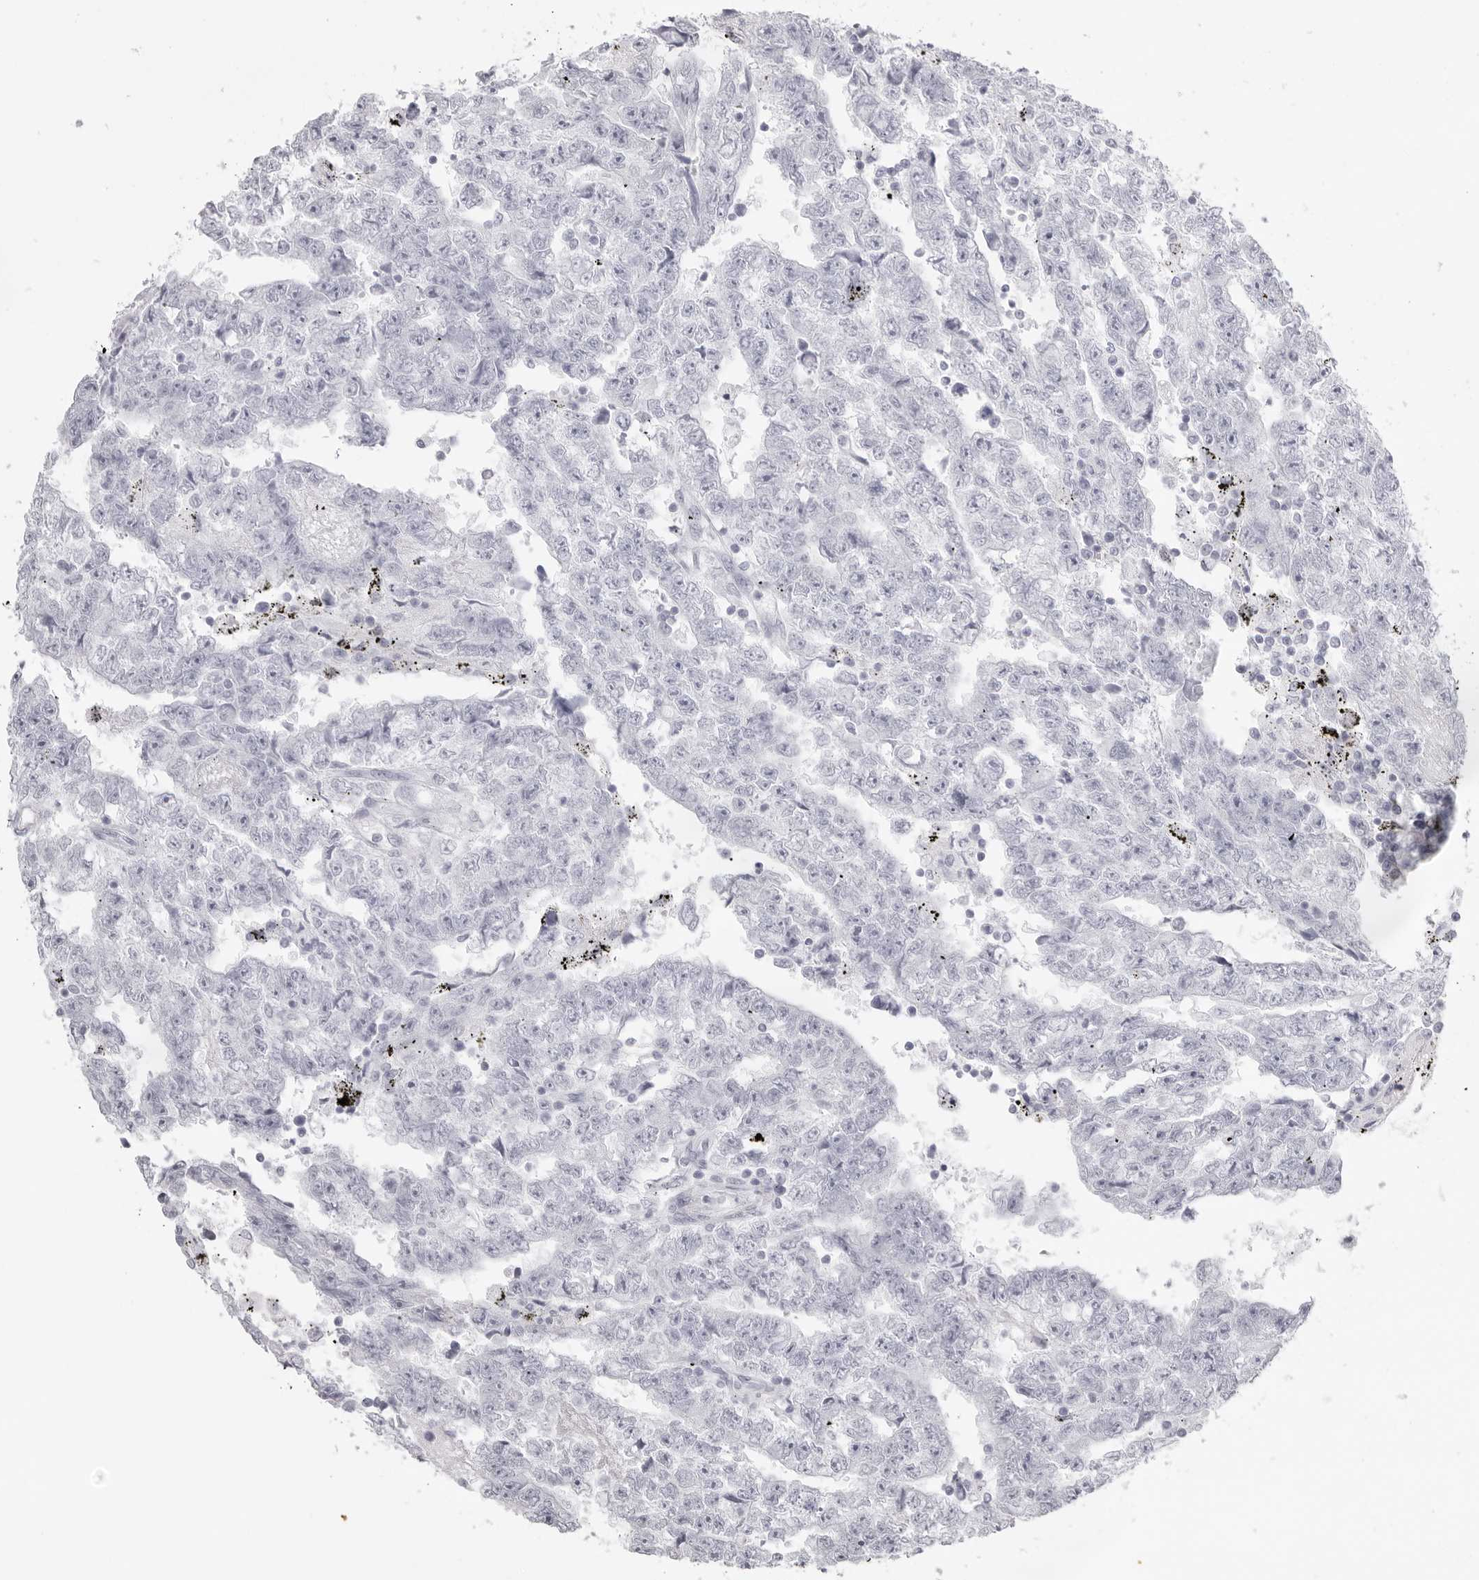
{"staining": {"intensity": "negative", "quantity": "none", "location": "none"}, "tissue": "testis cancer", "cell_type": "Tumor cells", "image_type": "cancer", "snomed": [{"axis": "morphology", "description": "Carcinoma, Embryonal, NOS"}, {"axis": "topography", "description": "Testis"}], "caption": "Tumor cells are negative for brown protein staining in embryonal carcinoma (testis).", "gene": "KLK9", "patient": {"sex": "male", "age": 25}}